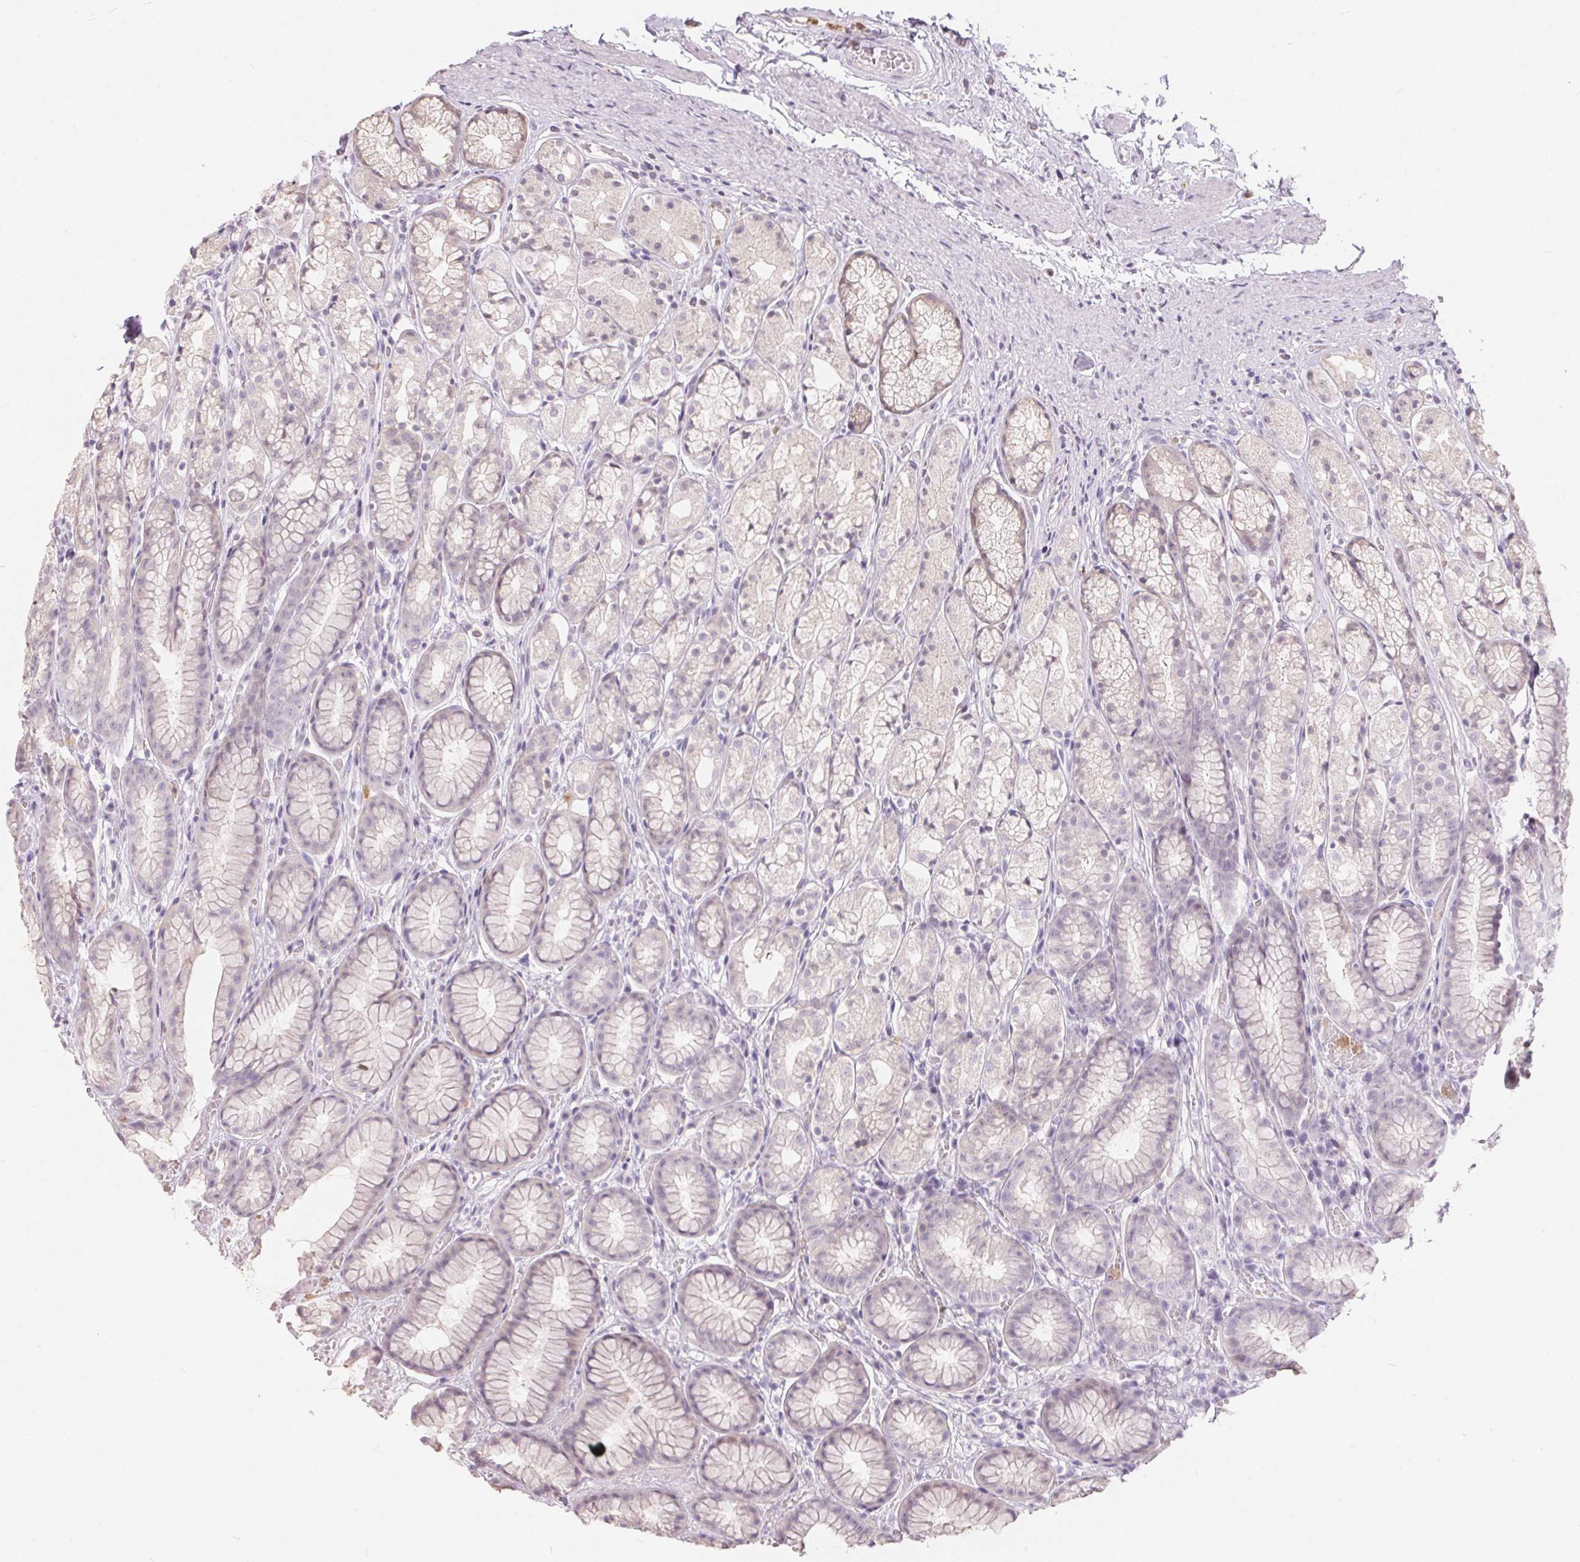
{"staining": {"intensity": "weak", "quantity": "<25%", "location": "cytoplasmic/membranous"}, "tissue": "stomach", "cell_type": "Glandular cells", "image_type": "normal", "snomed": [{"axis": "morphology", "description": "Normal tissue, NOS"}, {"axis": "topography", "description": "Stomach"}], "caption": "Immunohistochemistry (IHC) photomicrograph of unremarkable stomach: stomach stained with DAB (3,3'-diaminobenzidine) demonstrates no significant protein positivity in glandular cells. (Brightfield microscopy of DAB (3,3'-diaminobenzidine) immunohistochemistry at high magnification).", "gene": "SERPINB1", "patient": {"sex": "male", "age": 70}}